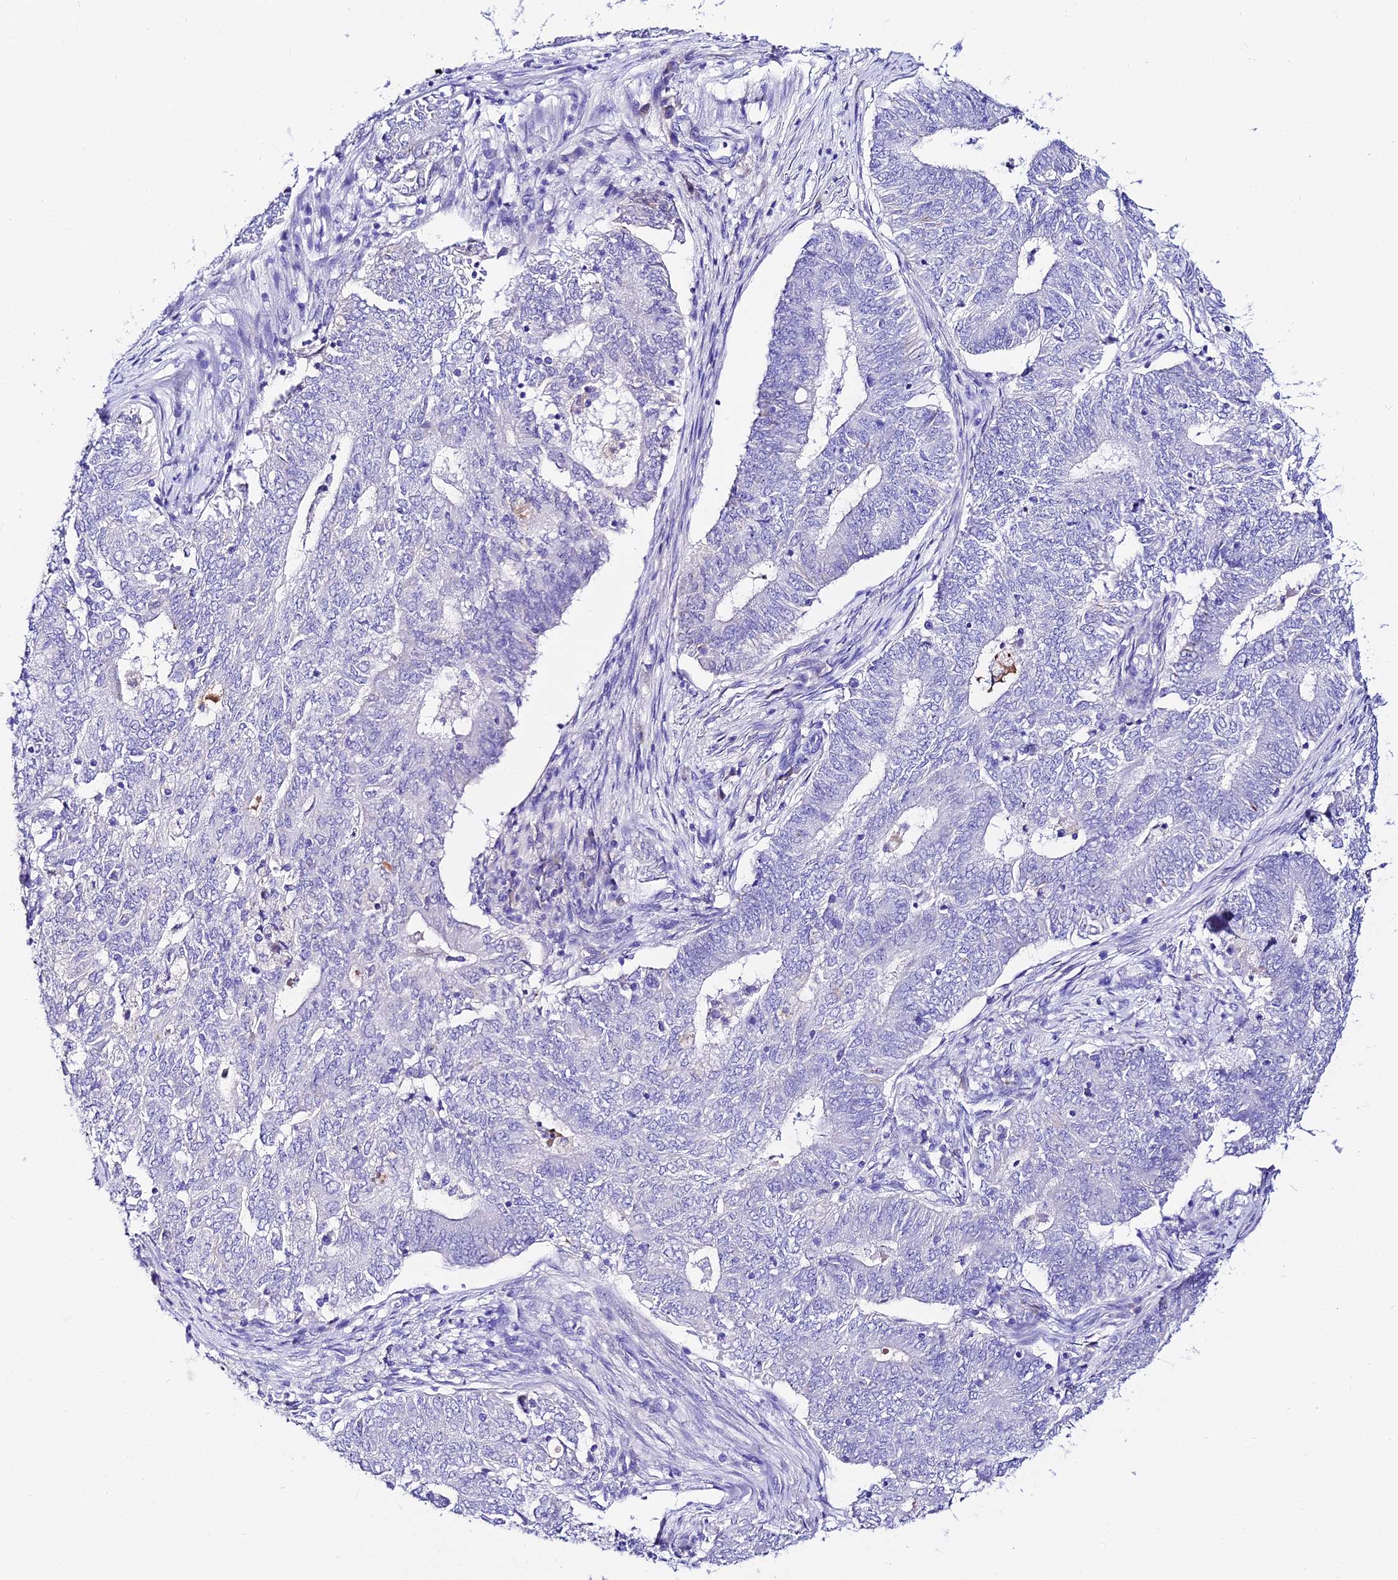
{"staining": {"intensity": "negative", "quantity": "none", "location": "none"}, "tissue": "endometrial cancer", "cell_type": "Tumor cells", "image_type": "cancer", "snomed": [{"axis": "morphology", "description": "Adenocarcinoma, NOS"}, {"axis": "topography", "description": "Endometrium"}], "caption": "Tumor cells are negative for protein expression in human endometrial cancer (adenocarcinoma).", "gene": "DEFB106A", "patient": {"sex": "female", "age": 62}}